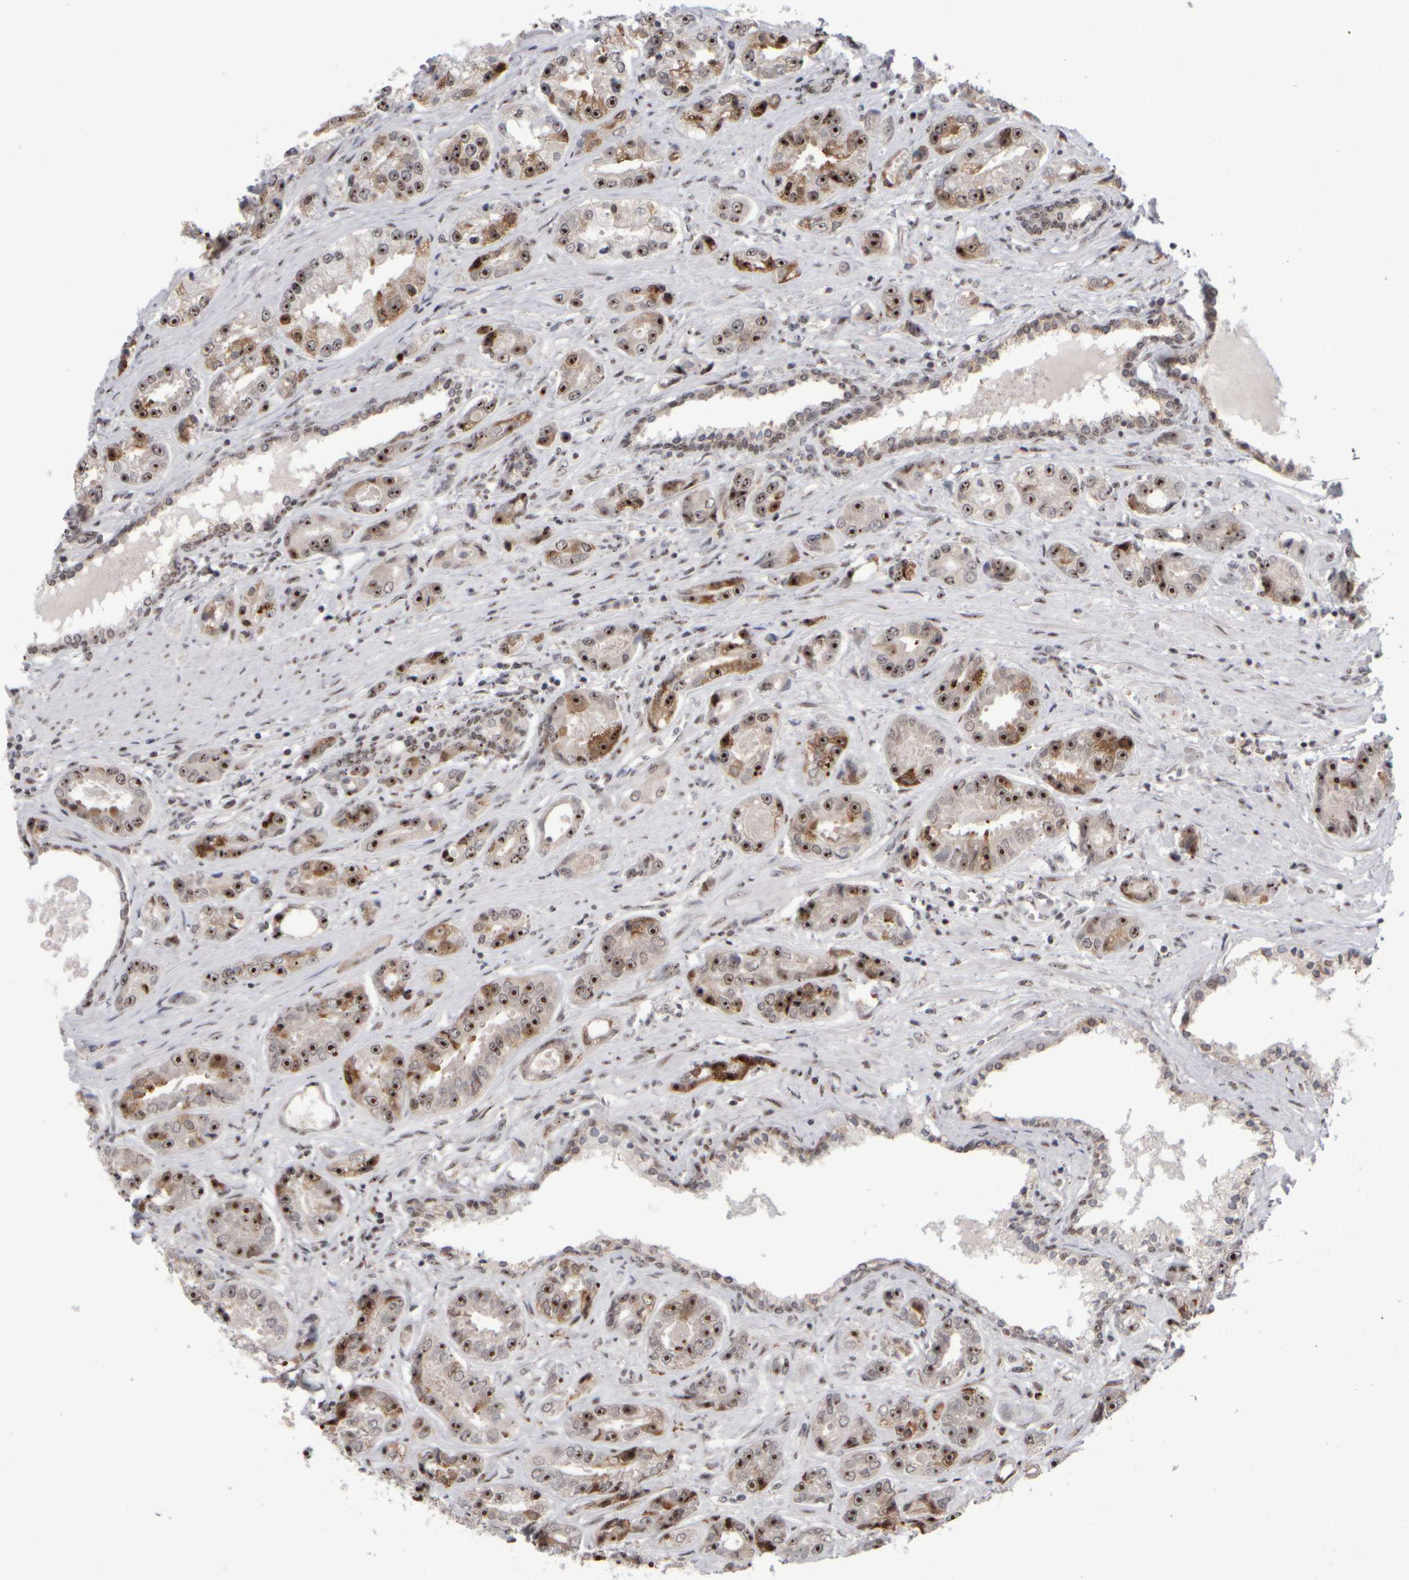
{"staining": {"intensity": "strong", "quantity": ">75%", "location": "cytoplasmic/membranous,nuclear"}, "tissue": "prostate cancer", "cell_type": "Tumor cells", "image_type": "cancer", "snomed": [{"axis": "morphology", "description": "Adenocarcinoma, High grade"}, {"axis": "topography", "description": "Prostate"}], "caption": "Immunohistochemistry (IHC) of prostate high-grade adenocarcinoma exhibits high levels of strong cytoplasmic/membranous and nuclear staining in about >75% of tumor cells.", "gene": "SURF6", "patient": {"sex": "male", "age": 61}}